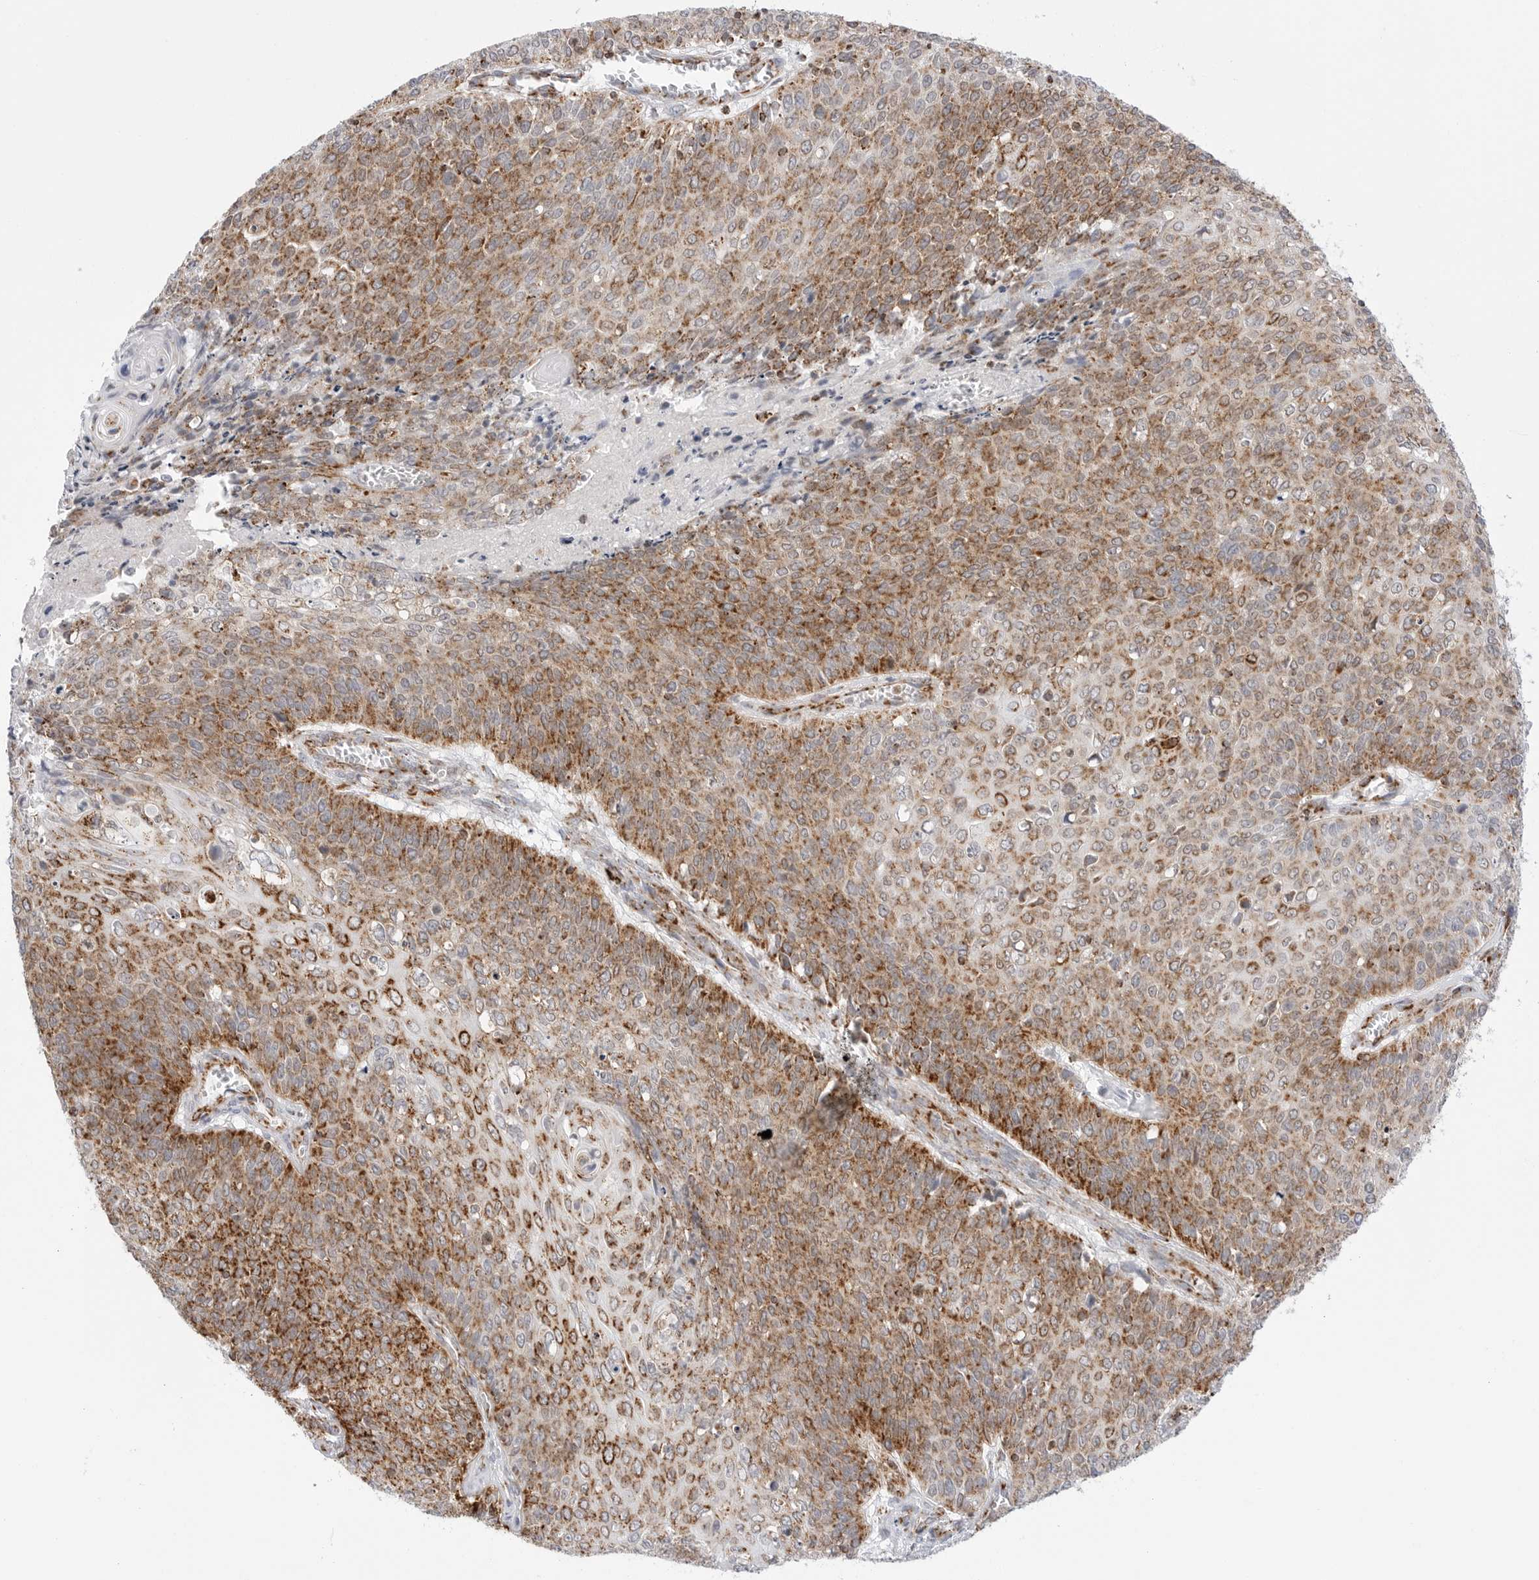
{"staining": {"intensity": "moderate", "quantity": ">75%", "location": "cytoplasmic/membranous"}, "tissue": "cervical cancer", "cell_type": "Tumor cells", "image_type": "cancer", "snomed": [{"axis": "morphology", "description": "Squamous cell carcinoma, NOS"}, {"axis": "topography", "description": "Cervix"}], "caption": "Cervical cancer stained with a brown dye exhibits moderate cytoplasmic/membranous positive expression in approximately >75% of tumor cells.", "gene": "ATP5IF1", "patient": {"sex": "female", "age": 39}}